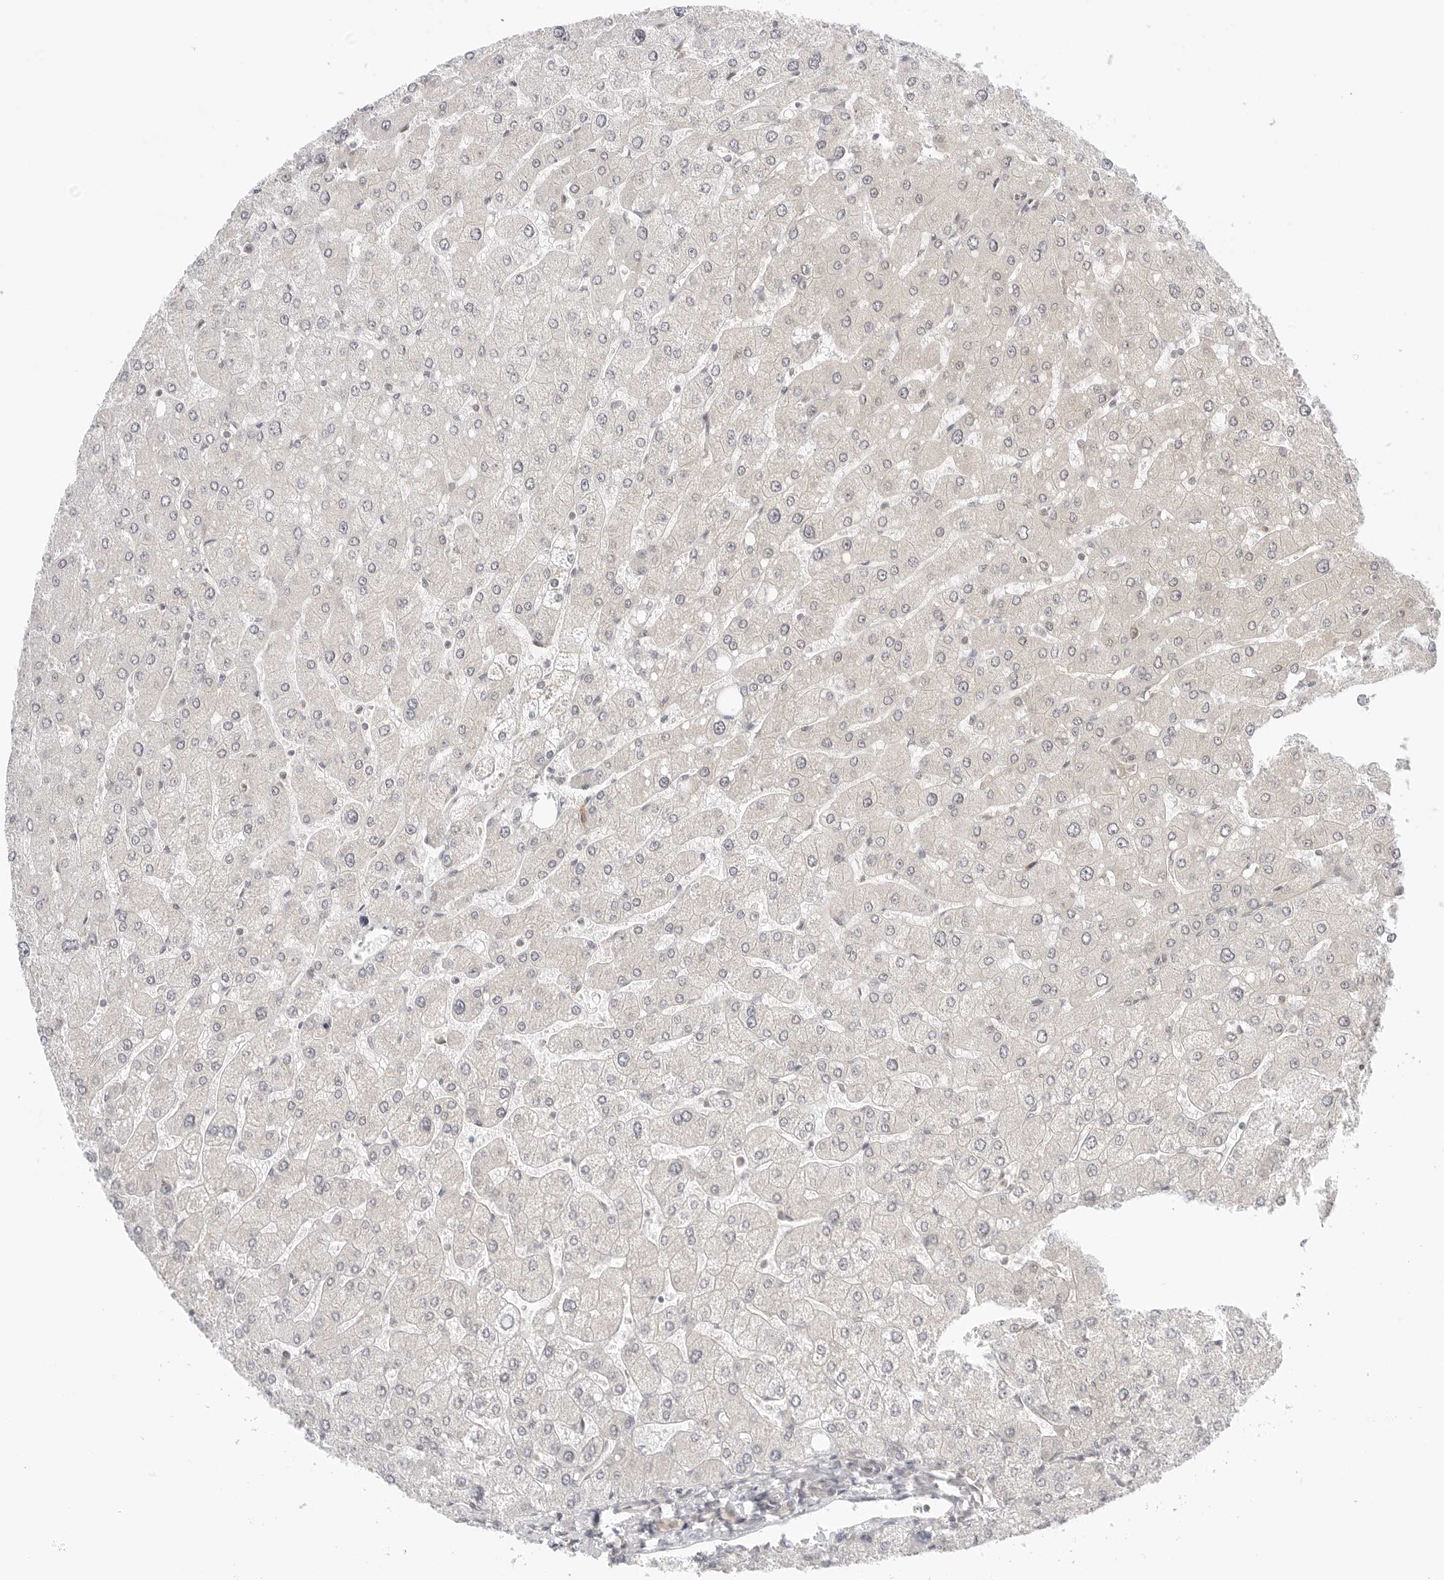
{"staining": {"intensity": "weak", "quantity": "25%-75%", "location": "cytoplasmic/membranous"}, "tissue": "liver", "cell_type": "Cholangiocytes", "image_type": "normal", "snomed": [{"axis": "morphology", "description": "Normal tissue, NOS"}, {"axis": "topography", "description": "Liver"}], "caption": "The histopathology image shows immunohistochemical staining of normal liver. There is weak cytoplasmic/membranous expression is appreciated in approximately 25%-75% of cholangiocytes.", "gene": "TCP1", "patient": {"sex": "male", "age": 55}}